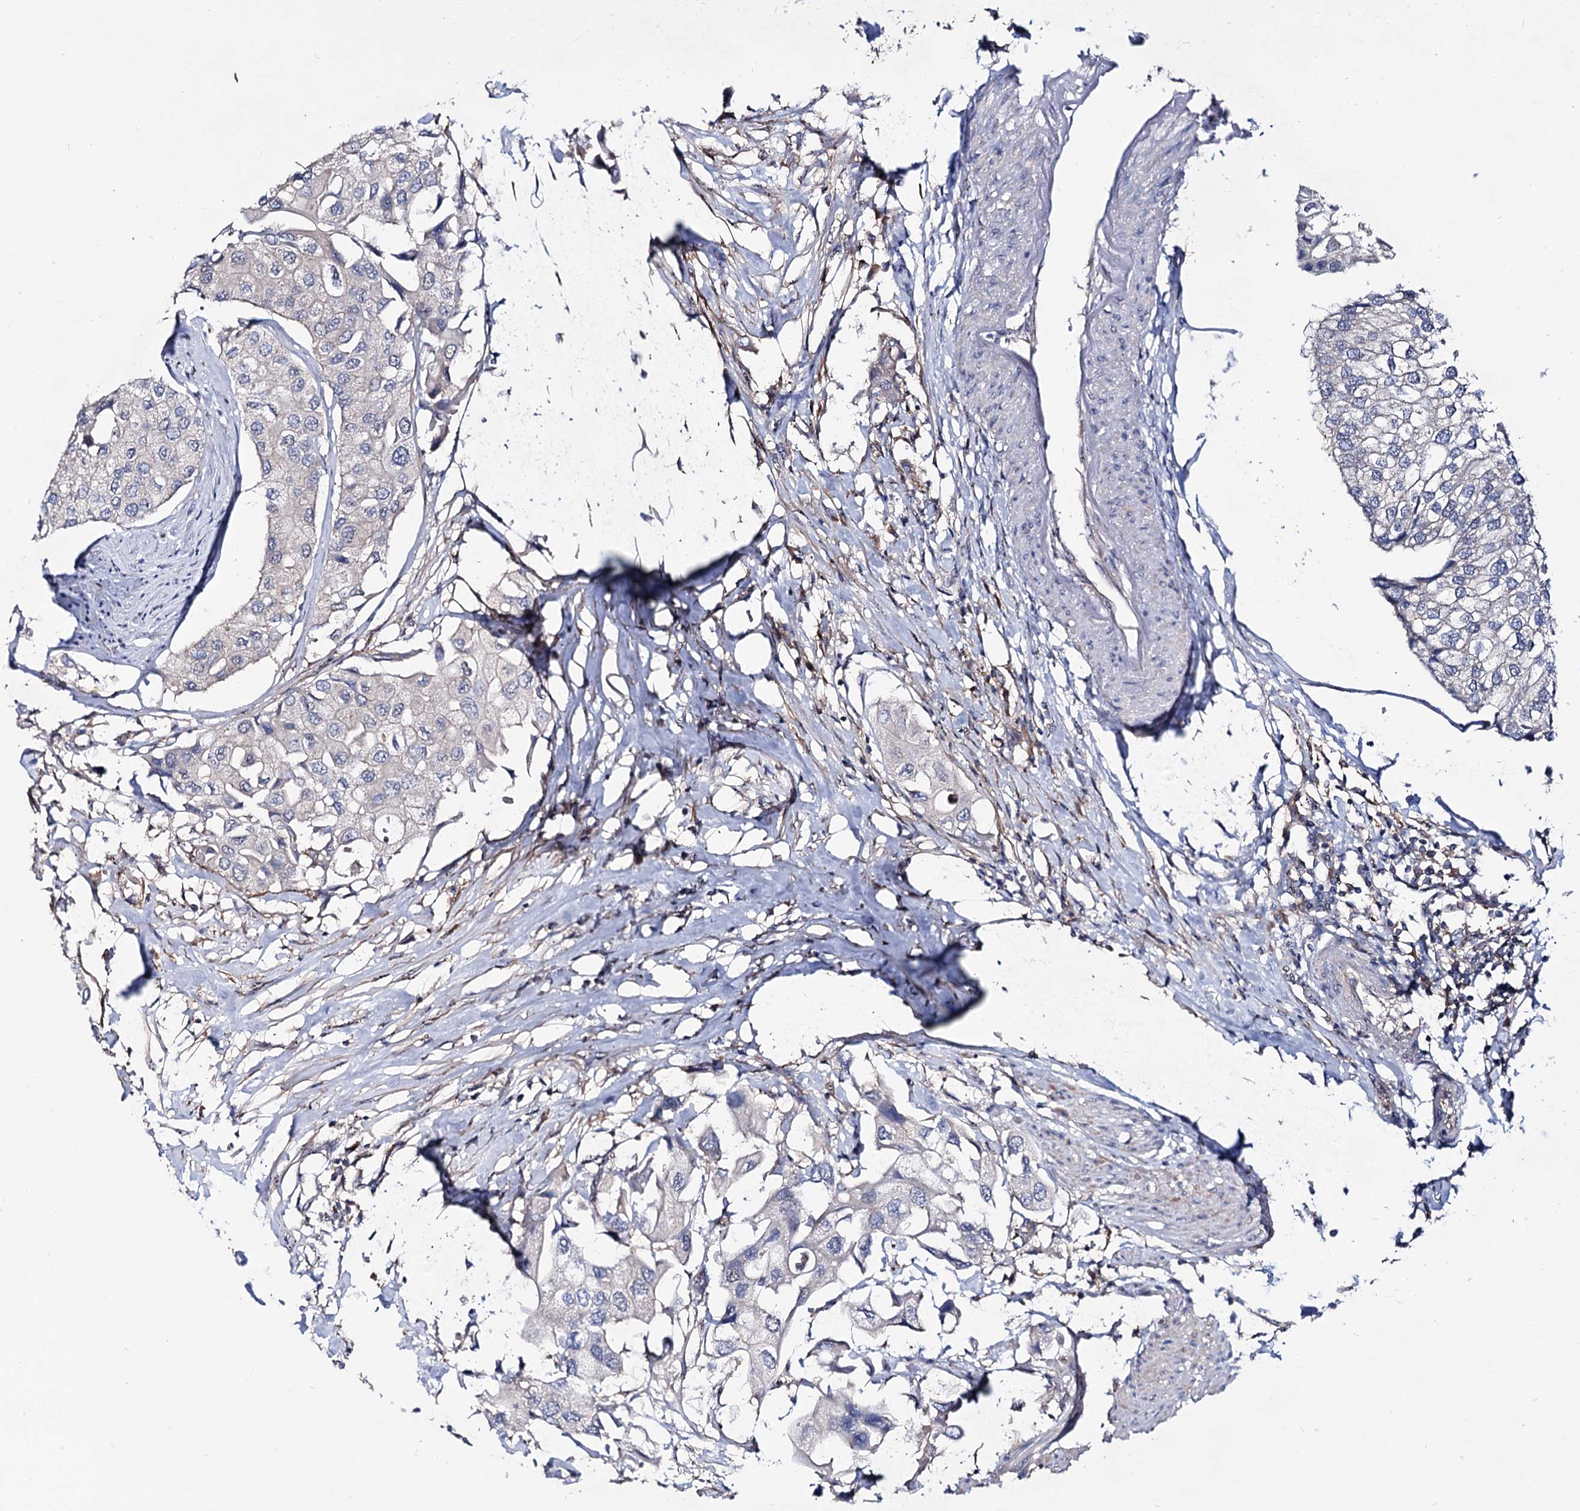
{"staining": {"intensity": "negative", "quantity": "none", "location": "none"}, "tissue": "urothelial cancer", "cell_type": "Tumor cells", "image_type": "cancer", "snomed": [{"axis": "morphology", "description": "Urothelial carcinoma, High grade"}, {"axis": "topography", "description": "Urinary bladder"}], "caption": "Immunohistochemistry (IHC) micrograph of neoplastic tissue: human urothelial cancer stained with DAB reveals no significant protein staining in tumor cells.", "gene": "SEC24A", "patient": {"sex": "male", "age": 64}}